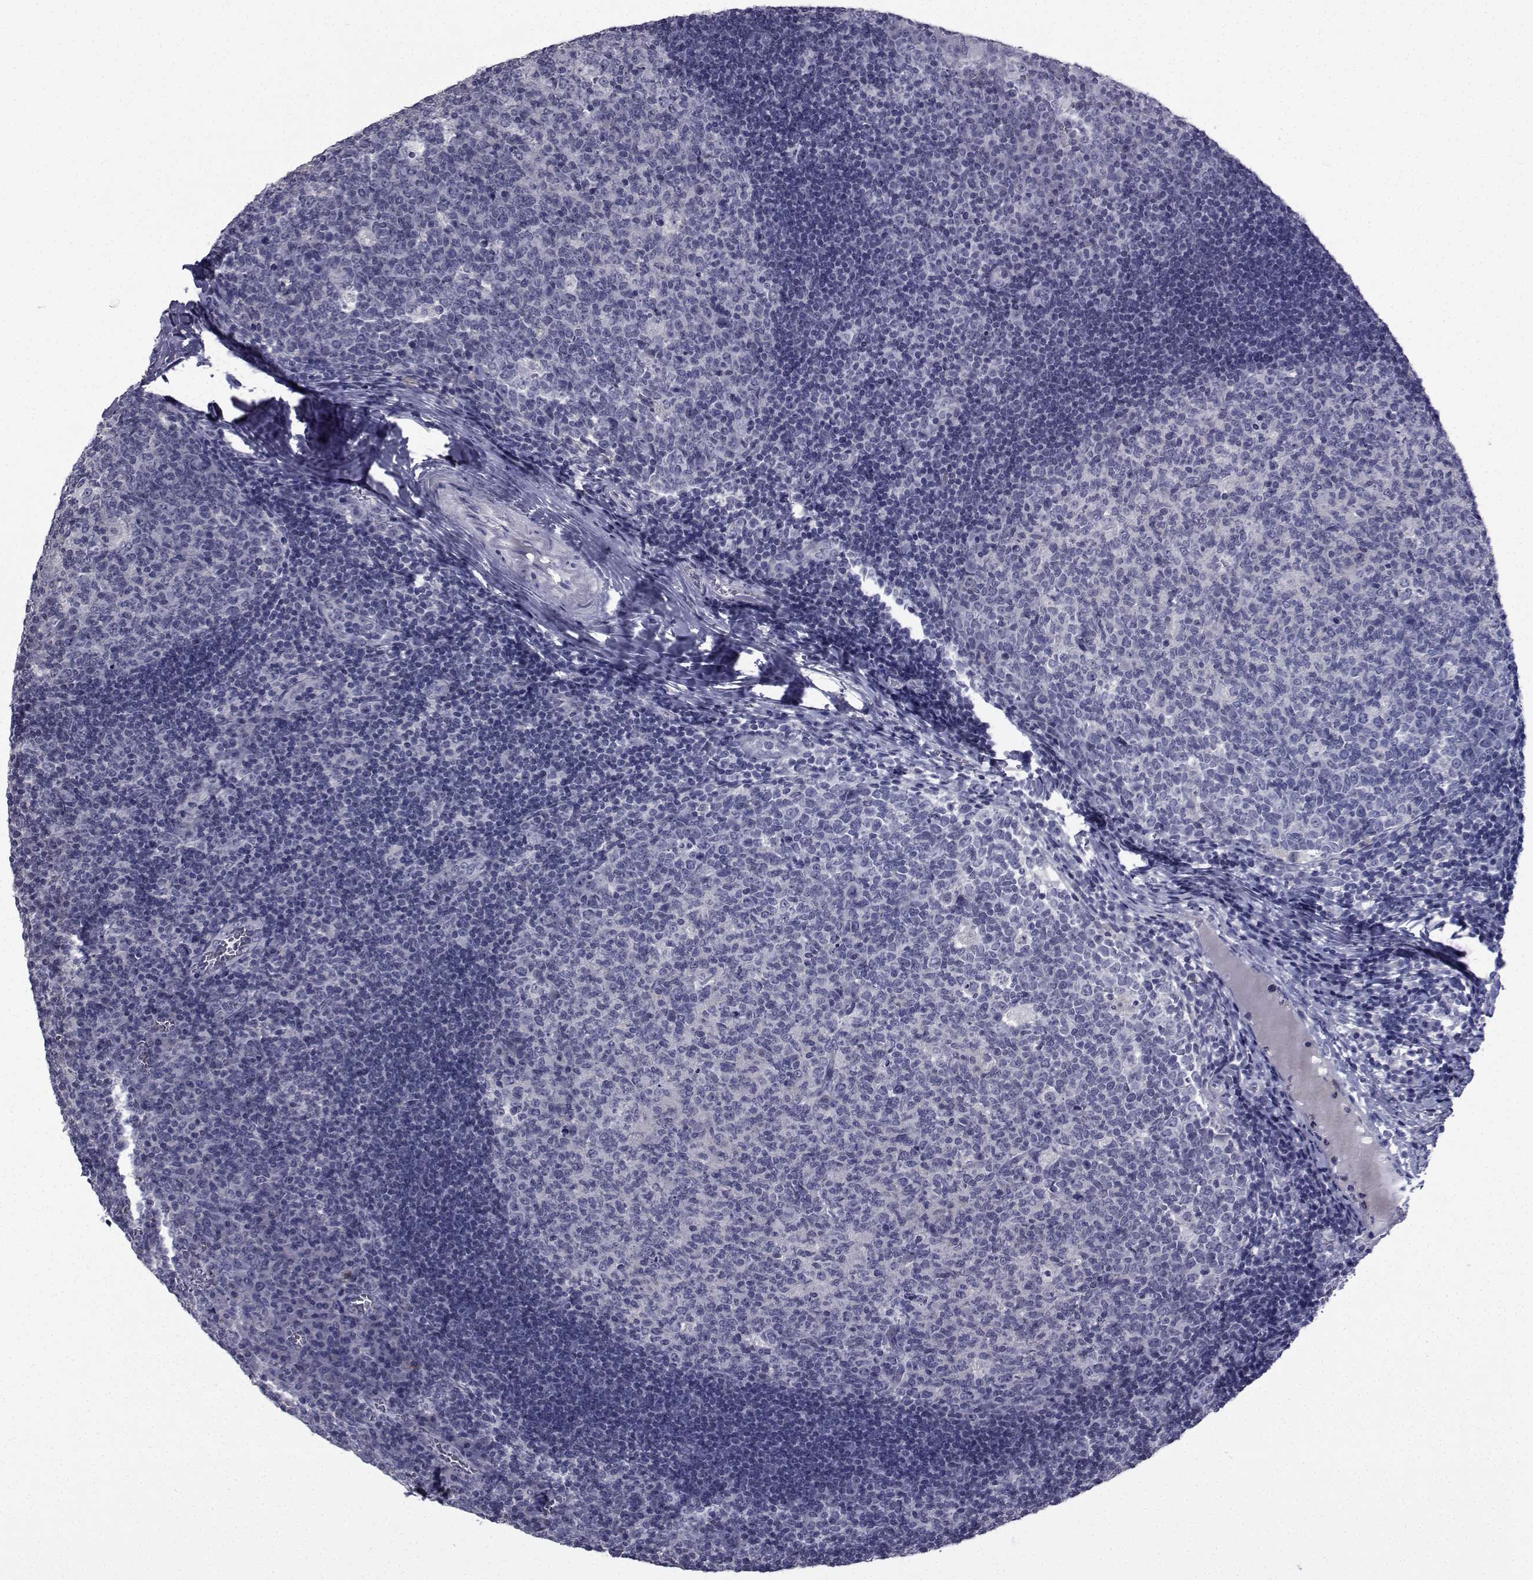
{"staining": {"intensity": "negative", "quantity": "none", "location": "none"}, "tissue": "tonsil", "cell_type": "Germinal center cells", "image_type": "normal", "snomed": [{"axis": "morphology", "description": "Normal tissue, NOS"}, {"axis": "topography", "description": "Tonsil"}], "caption": "Image shows no significant protein staining in germinal center cells of normal tonsil. (DAB (3,3'-diaminobenzidine) immunohistochemistry (IHC) visualized using brightfield microscopy, high magnification).", "gene": "CHRNA1", "patient": {"sex": "female", "age": 13}}